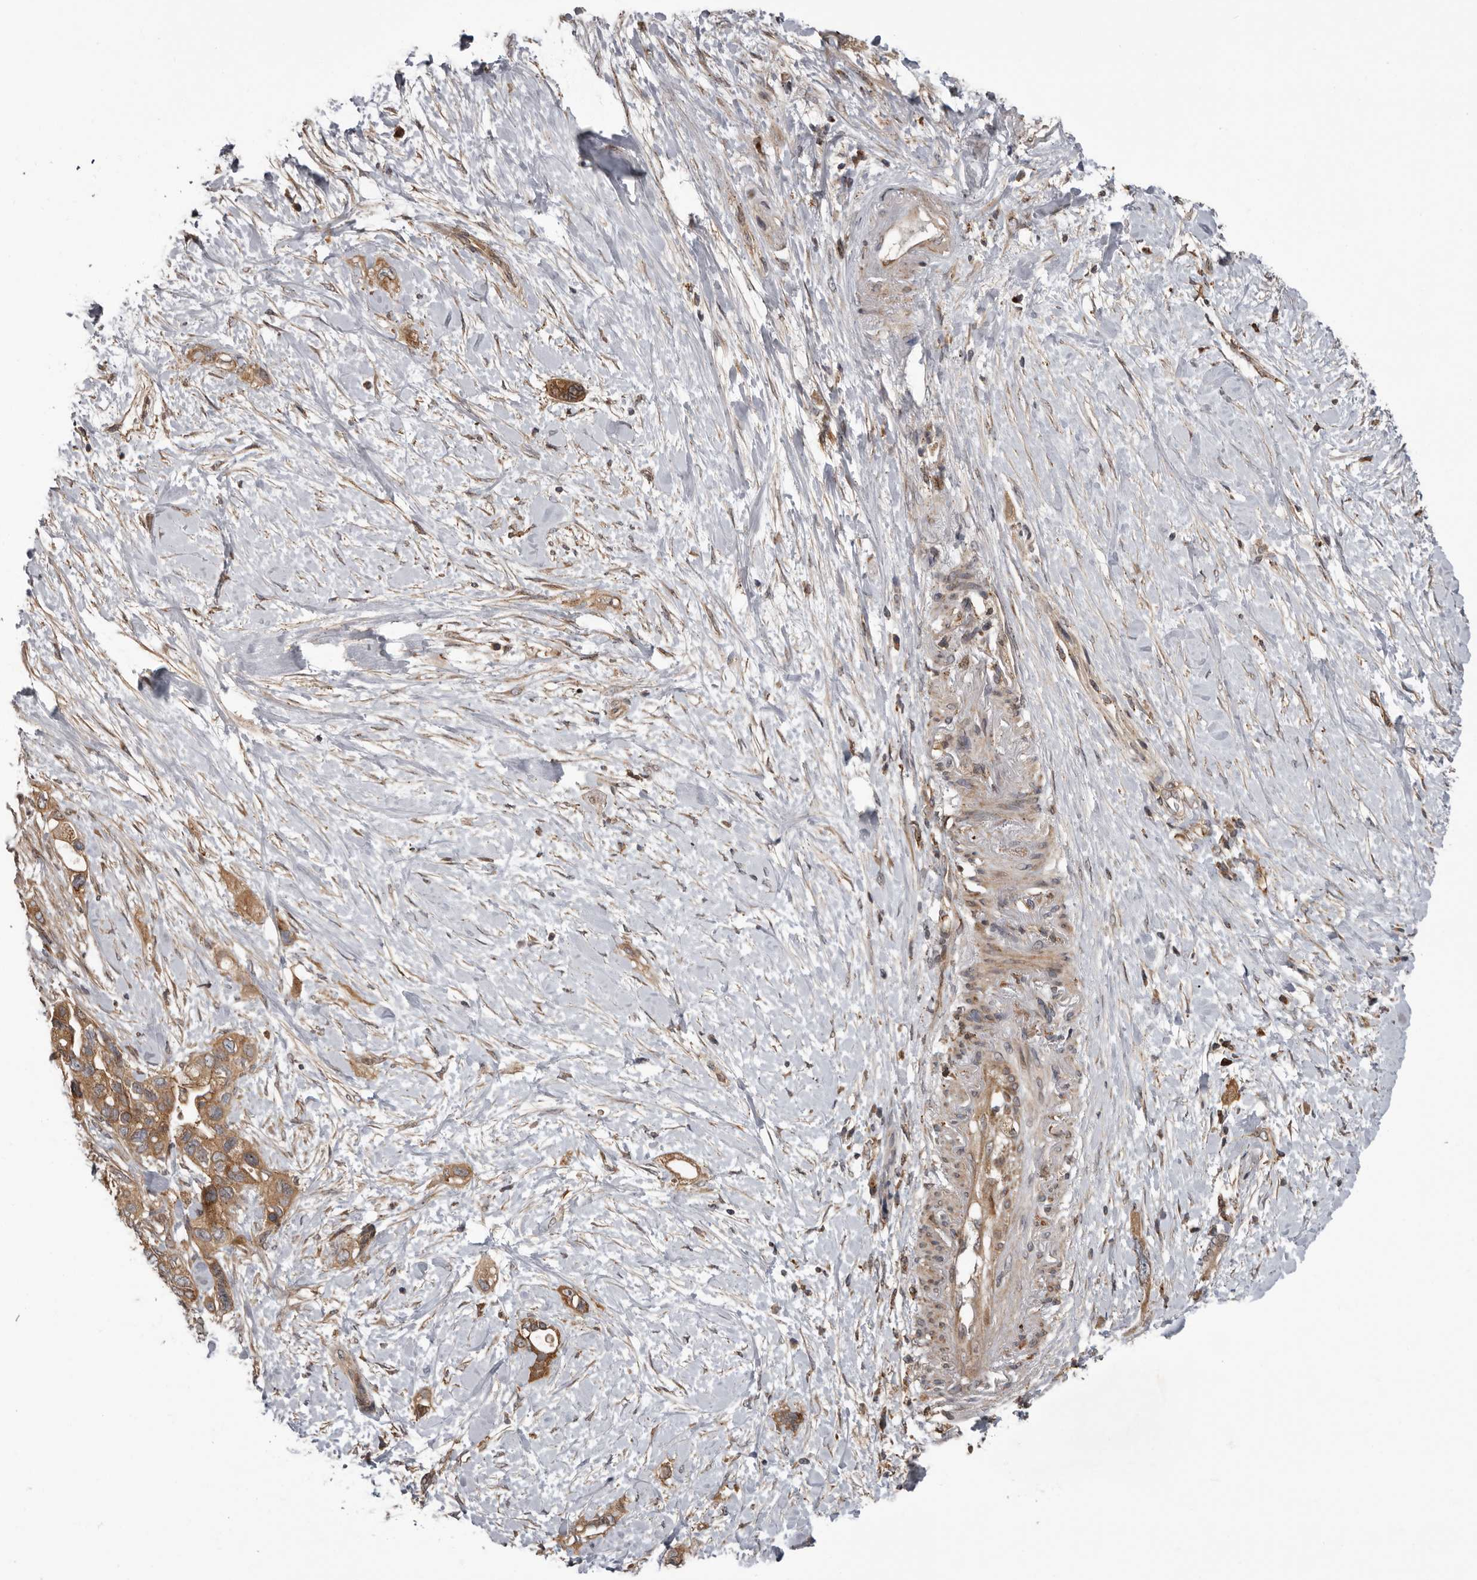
{"staining": {"intensity": "moderate", "quantity": ">75%", "location": "cytoplasmic/membranous"}, "tissue": "pancreatic cancer", "cell_type": "Tumor cells", "image_type": "cancer", "snomed": [{"axis": "morphology", "description": "Adenocarcinoma, NOS"}, {"axis": "topography", "description": "Pancreas"}], "caption": "Protein staining of pancreatic cancer (adenocarcinoma) tissue shows moderate cytoplasmic/membranous staining in about >75% of tumor cells.", "gene": "FGFR4", "patient": {"sex": "female", "age": 56}}